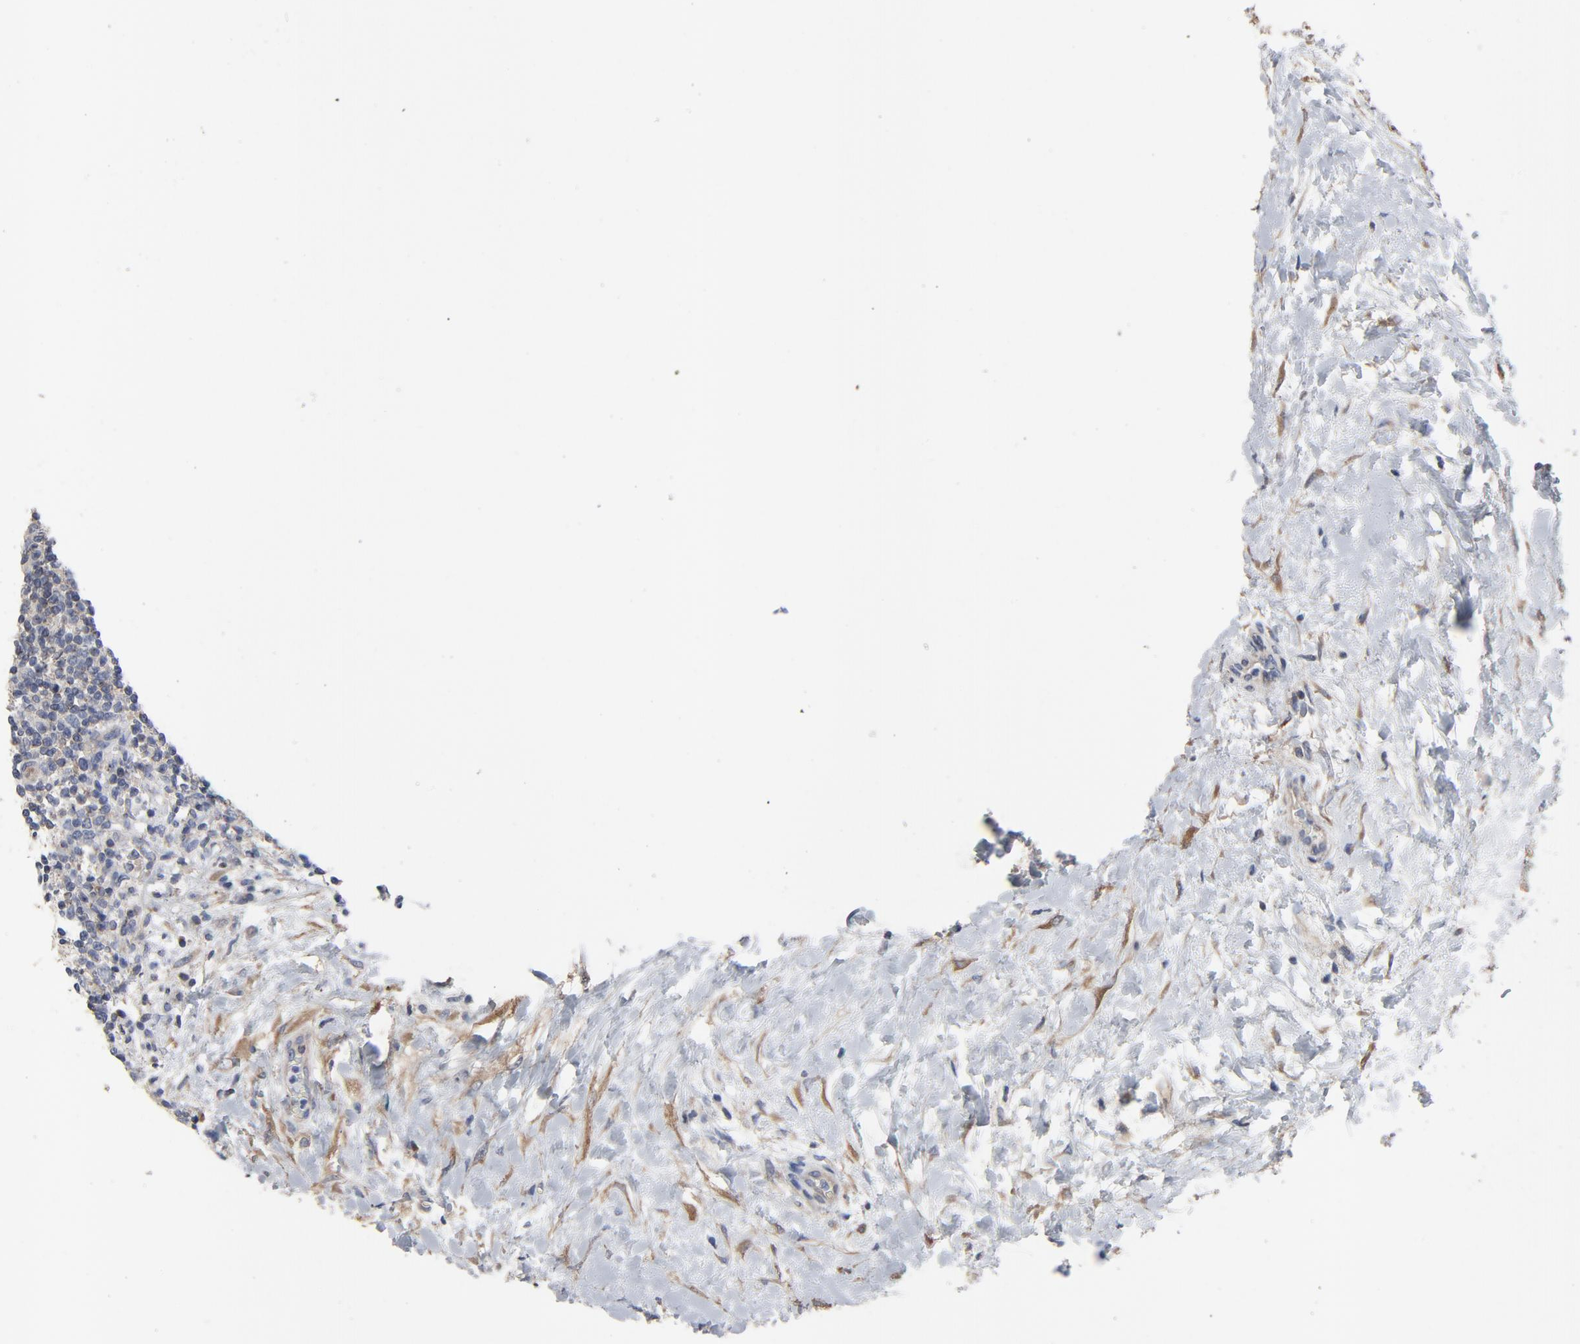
{"staining": {"intensity": "weak", "quantity": "<25%", "location": "cytoplasmic/membranous"}, "tissue": "lymphoma", "cell_type": "Tumor cells", "image_type": "cancer", "snomed": [{"axis": "morphology", "description": "Malignant lymphoma, non-Hodgkin's type, Low grade"}, {"axis": "topography", "description": "Lymph node"}], "caption": "The micrograph reveals no staining of tumor cells in malignant lymphoma, non-Hodgkin's type (low-grade).", "gene": "DYNLT3", "patient": {"sex": "female", "age": 76}}